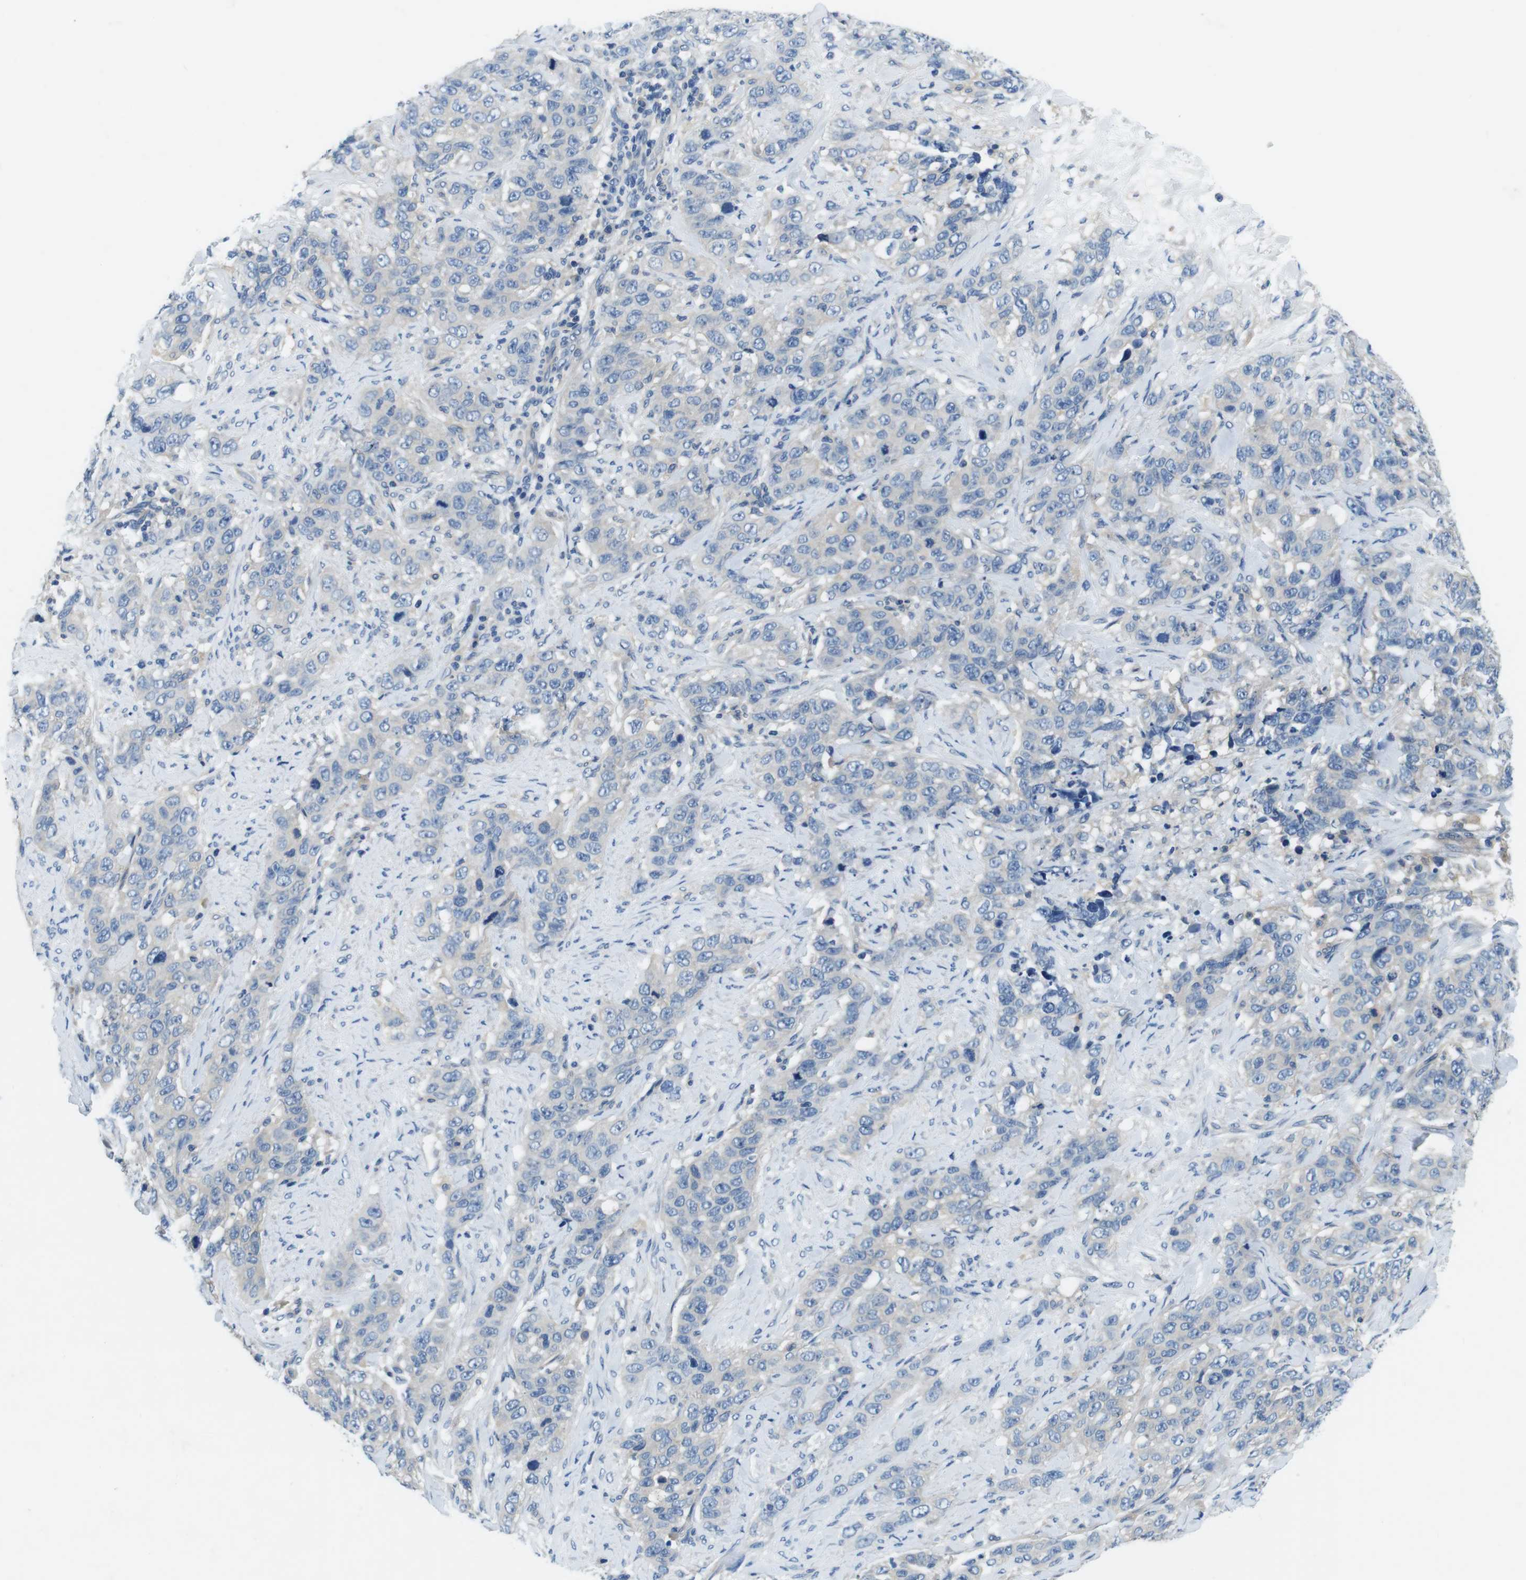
{"staining": {"intensity": "weak", "quantity": "<25%", "location": "cytoplasmic/membranous"}, "tissue": "stomach cancer", "cell_type": "Tumor cells", "image_type": "cancer", "snomed": [{"axis": "morphology", "description": "Adenocarcinoma, NOS"}, {"axis": "topography", "description": "Stomach"}], "caption": "This is a micrograph of IHC staining of stomach cancer (adenocarcinoma), which shows no positivity in tumor cells.", "gene": "DENND4C", "patient": {"sex": "male", "age": 48}}